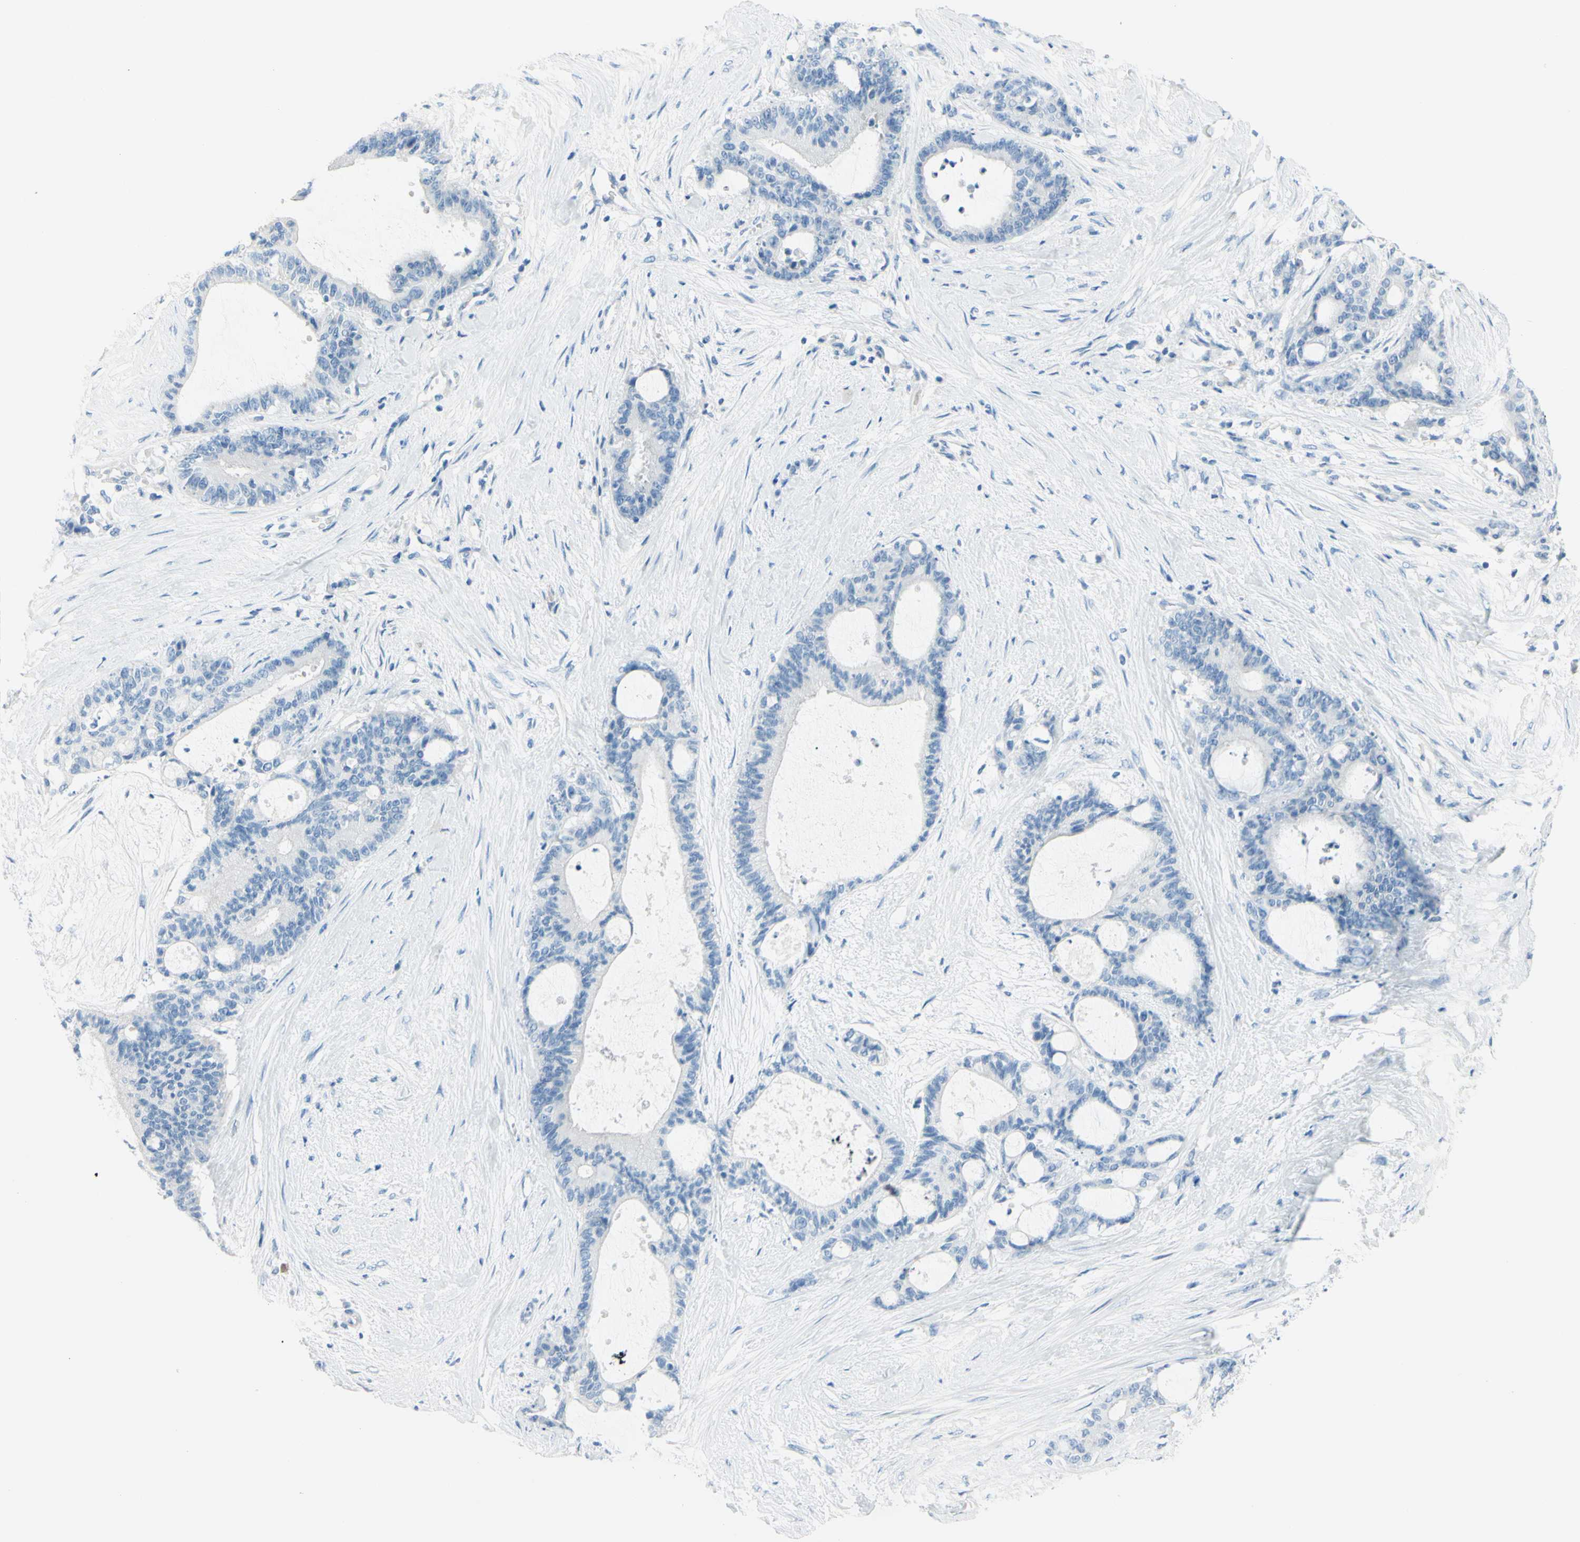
{"staining": {"intensity": "negative", "quantity": "none", "location": "none"}, "tissue": "liver cancer", "cell_type": "Tumor cells", "image_type": "cancer", "snomed": [{"axis": "morphology", "description": "Cholangiocarcinoma"}, {"axis": "topography", "description": "Liver"}], "caption": "This micrograph is of liver cancer (cholangiocarcinoma) stained with immunohistochemistry to label a protein in brown with the nuclei are counter-stained blue. There is no staining in tumor cells.", "gene": "DCT", "patient": {"sex": "female", "age": 73}}